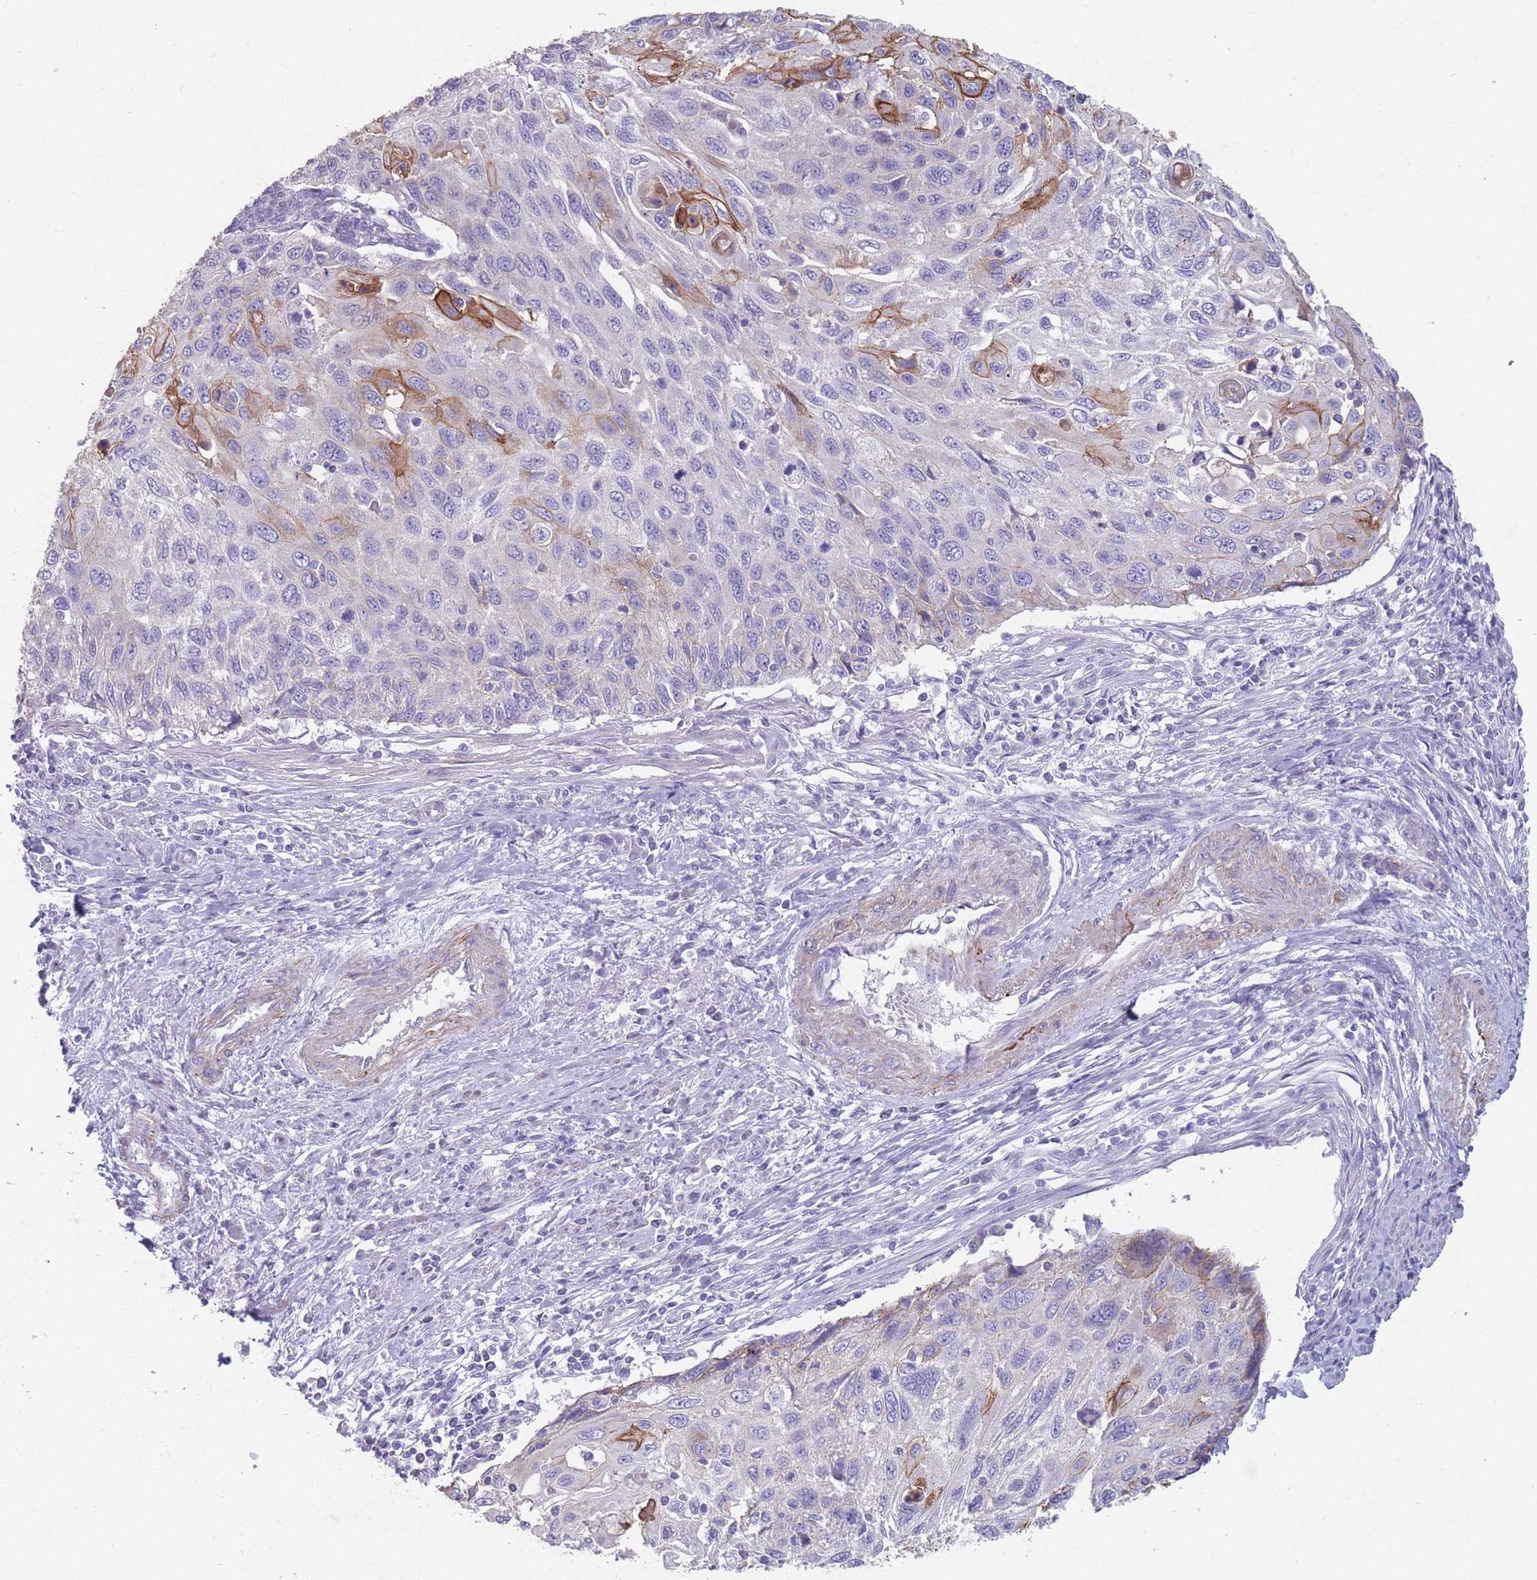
{"staining": {"intensity": "strong", "quantity": "<25%", "location": "cytoplasmic/membranous"}, "tissue": "cervical cancer", "cell_type": "Tumor cells", "image_type": "cancer", "snomed": [{"axis": "morphology", "description": "Squamous cell carcinoma, NOS"}, {"axis": "topography", "description": "Cervix"}], "caption": "Immunohistochemistry (IHC) image of neoplastic tissue: squamous cell carcinoma (cervical) stained using immunohistochemistry exhibits medium levels of strong protein expression localized specifically in the cytoplasmic/membranous of tumor cells, appearing as a cytoplasmic/membranous brown color.", "gene": "RHBG", "patient": {"sex": "female", "age": 70}}